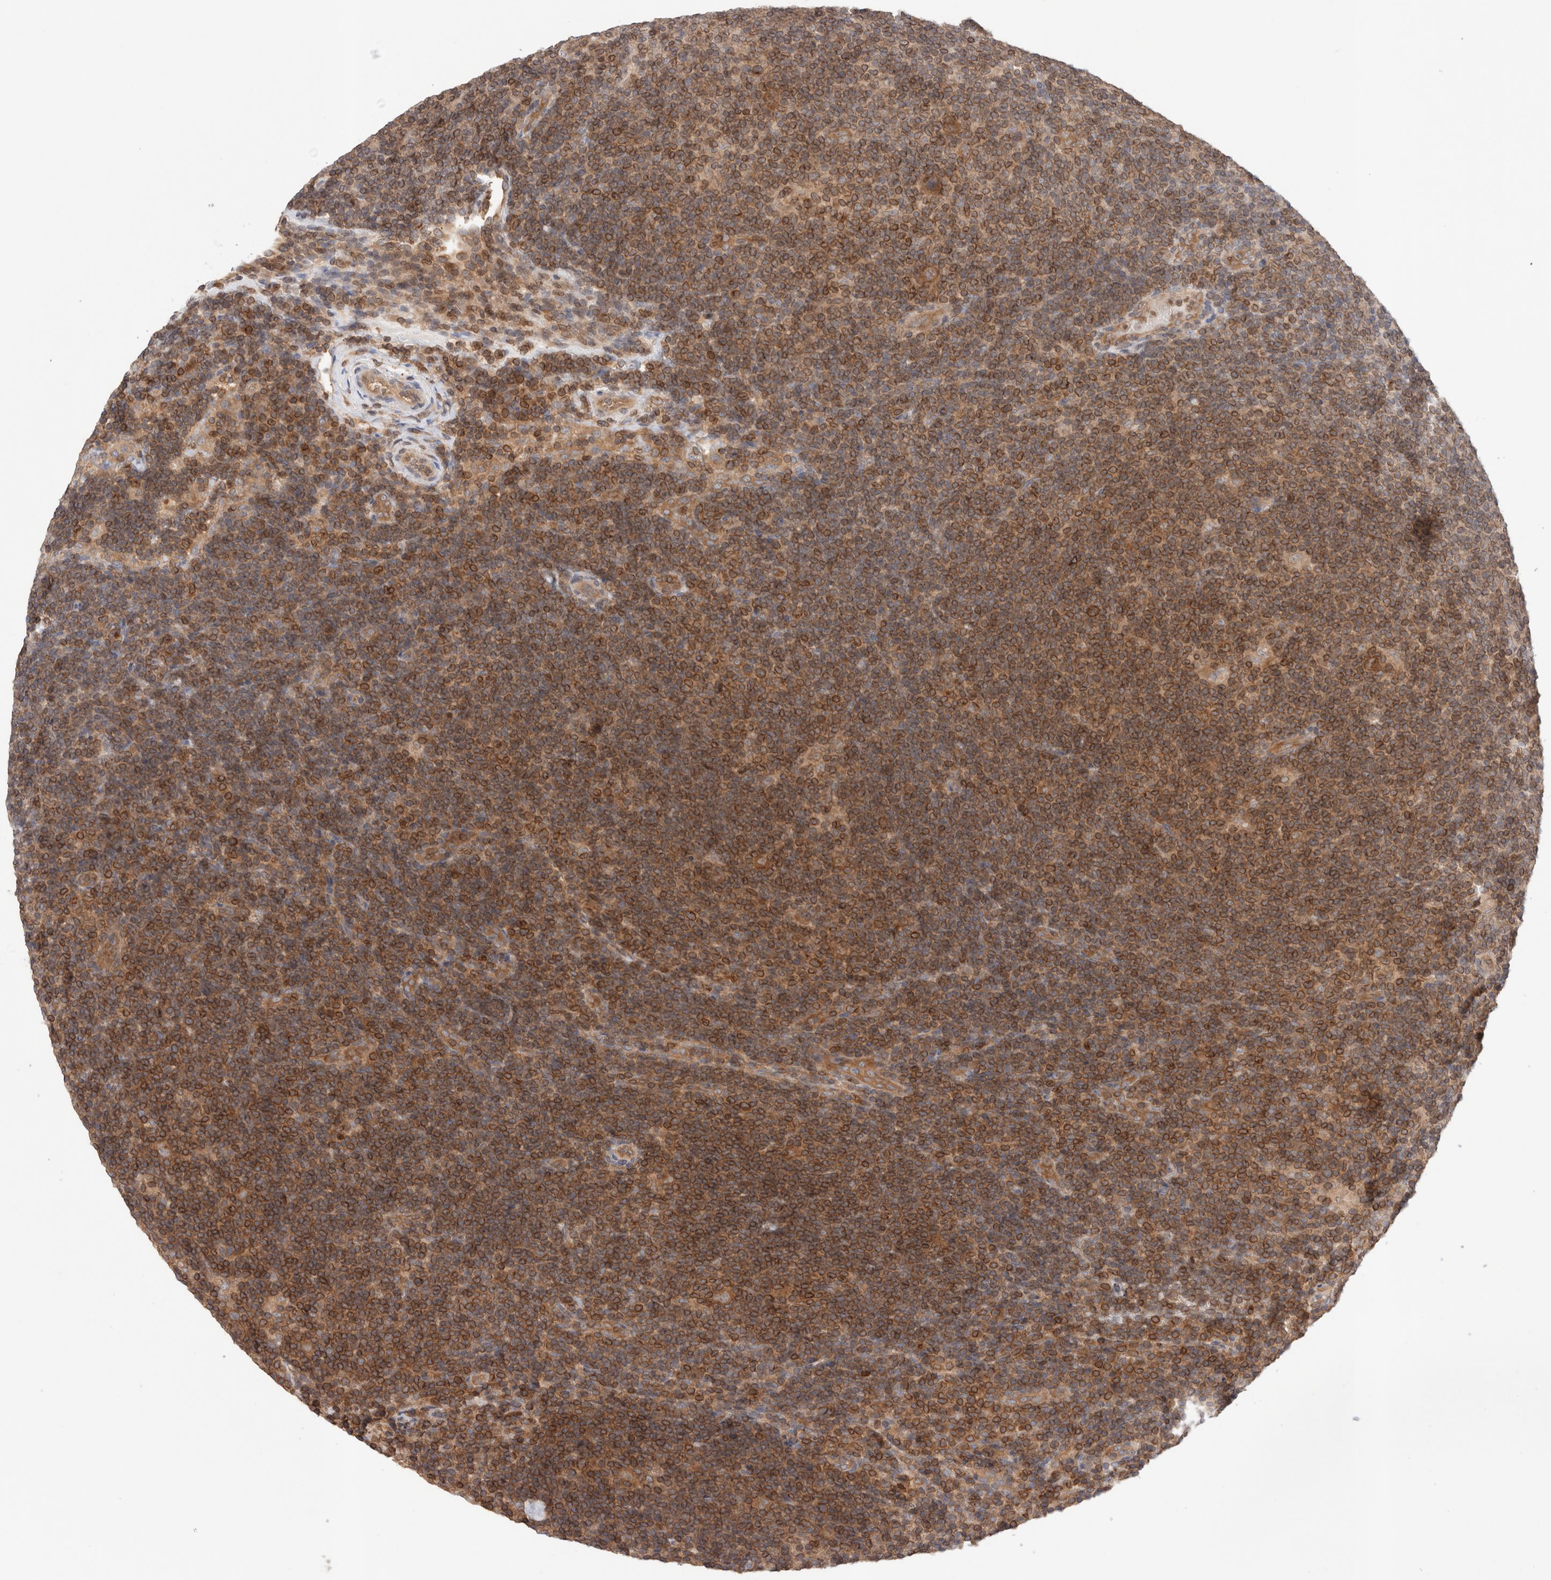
{"staining": {"intensity": "moderate", "quantity": ">75%", "location": "cytoplasmic/membranous"}, "tissue": "lymphoma", "cell_type": "Tumor cells", "image_type": "cancer", "snomed": [{"axis": "morphology", "description": "Hodgkin's disease, NOS"}, {"axis": "topography", "description": "Lymph node"}], "caption": "Approximately >75% of tumor cells in human Hodgkin's disease demonstrate moderate cytoplasmic/membranous protein staining as visualized by brown immunohistochemical staining.", "gene": "SIKE1", "patient": {"sex": "female", "age": 57}}